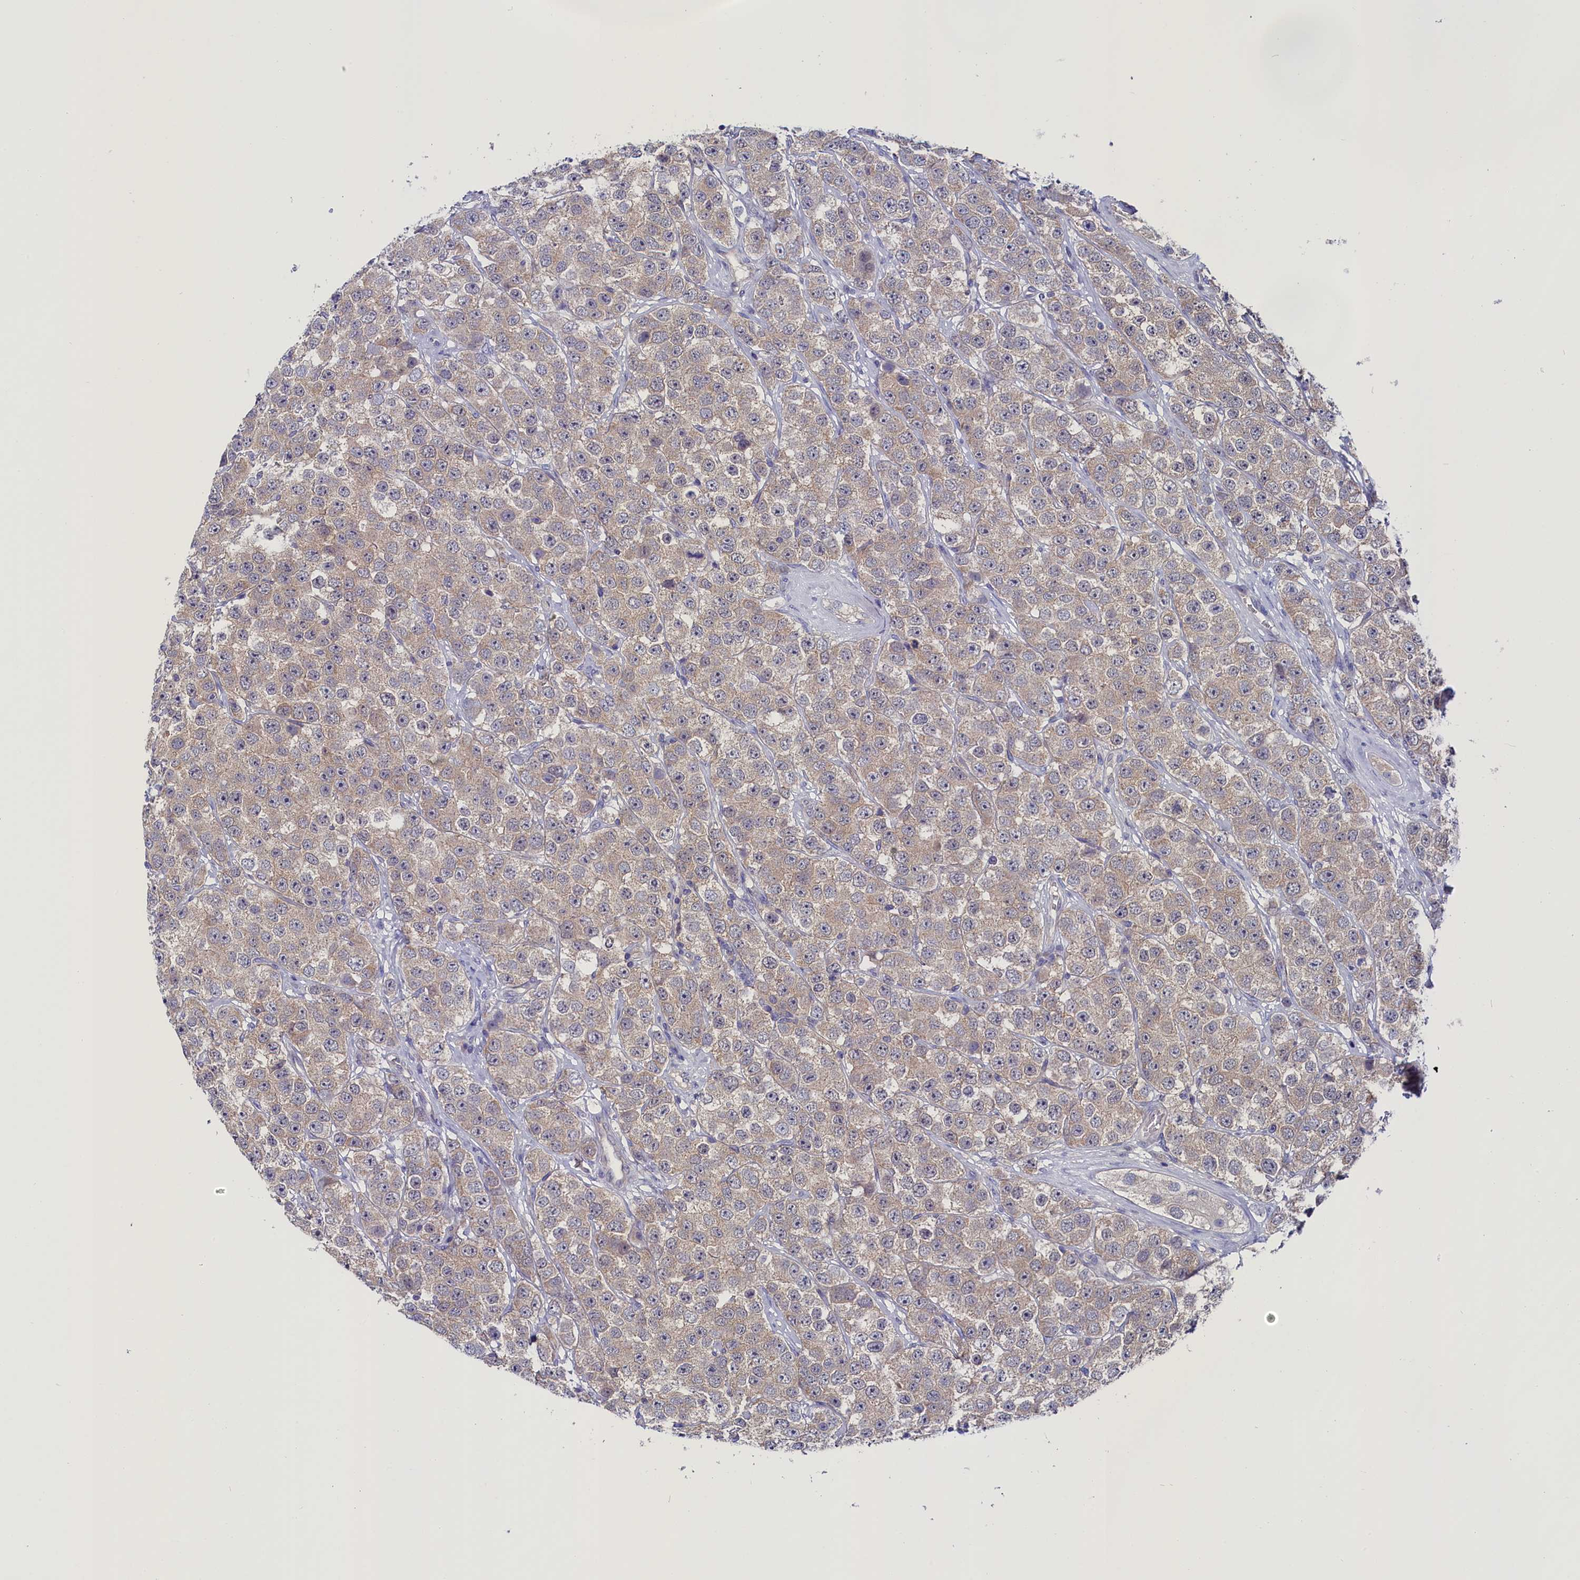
{"staining": {"intensity": "weak", "quantity": ">75%", "location": "cytoplasmic/membranous"}, "tissue": "testis cancer", "cell_type": "Tumor cells", "image_type": "cancer", "snomed": [{"axis": "morphology", "description": "Seminoma, NOS"}, {"axis": "topography", "description": "Testis"}], "caption": "Protein expression analysis of human seminoma (testis) reveals weak cytoplasmic/membranous positivity in approximately >75% of tumor cells.", "gene": "CIAPIN1", "patient": {"sex": "male", "age": 28}}